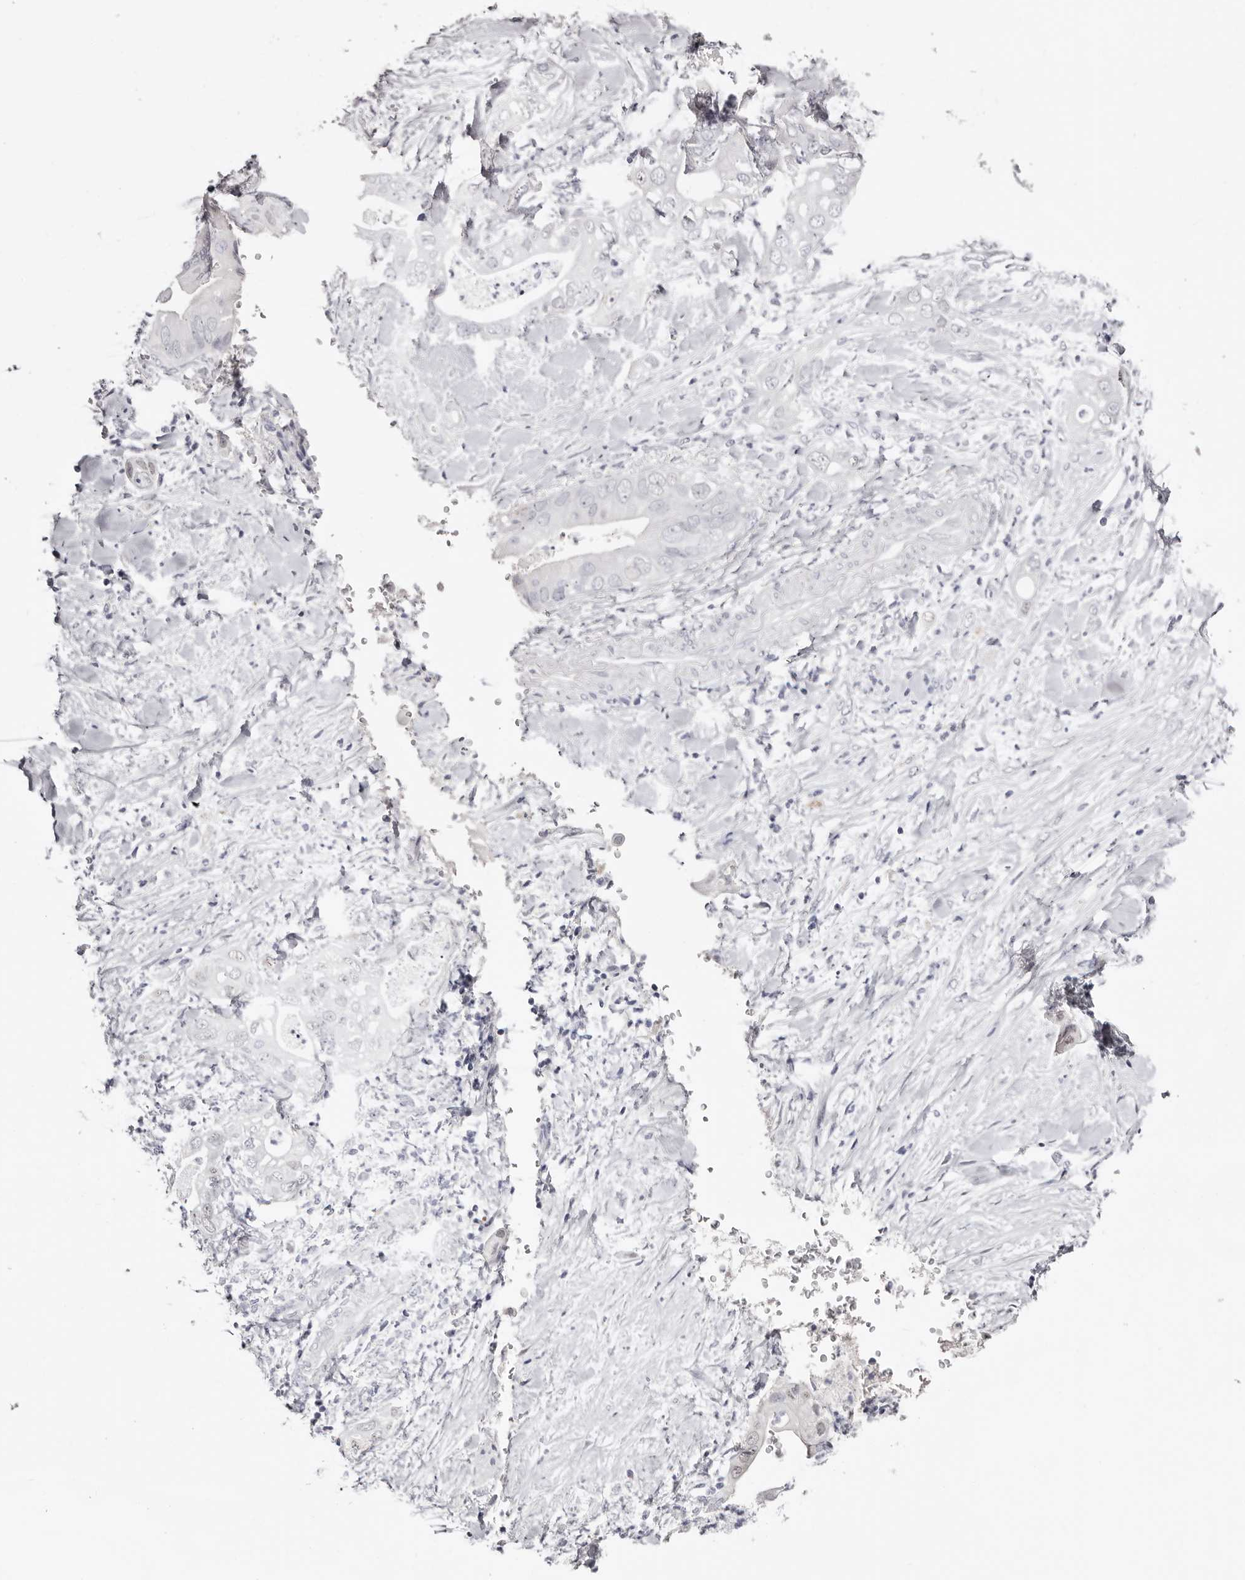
{"staining": {"intensity": "negative", "quantity": "none", "location": "none"}, "tissue": "pancreatic cancer", "cell_type": "Tumor cells", "image_type": "cancer", "snomed": [{"axis": "morphology", "description": "Adenocarcinoma, NOS"}, {"axis": "topography", "description": "Pancreas"}], "caption": "This micrograph is of pancreatic cancer stained with IHC to label a protein in brown with the nuclei are counter-stained blue. There is no staining in tumor cells.", "gene": "AKNAD1", "patient": {"sex": "female", "age": 78}}